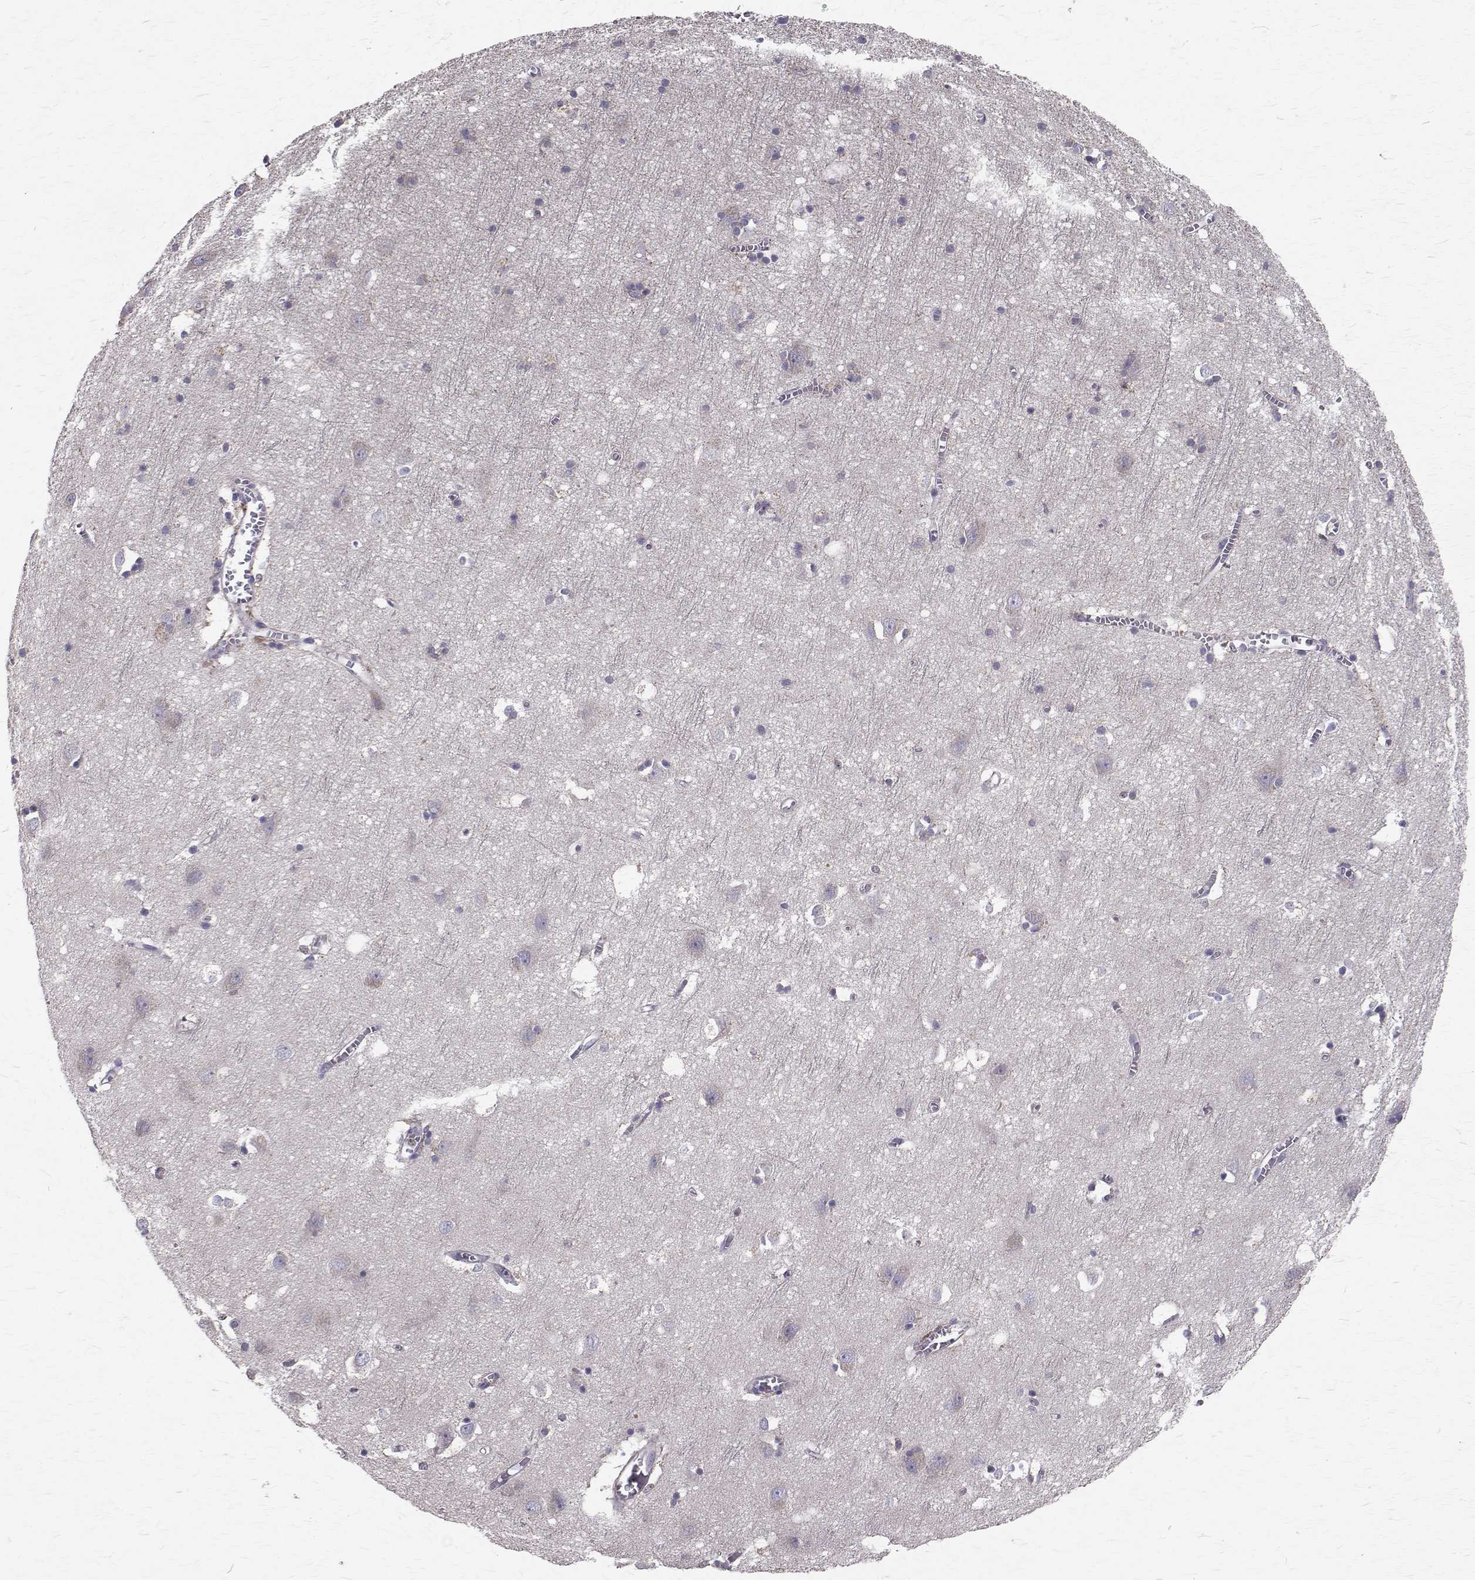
{"staining": {"intensity": "negative", "quantity": "none", "location": "none"}, "tissue": "cerebral cortex", "cell_type": "Endothelial cells", "image_type": "normal", "snomed": [{"axis": "morphology", "description": "Normal tissue, NOS"}, {"axis": "topography", "description": "Cerebral cortex"}], "caption": "IHC histopathology image of normal cerebral cortex stained for a protein (brown), which demonstrates no positivity in endothelial cells. (DAB (3,3'-diaminobenzidine) immunohistochemistry with hematoxylin counter stain).", "gene": "CCDC89", "patient": {"sex": "male", "age": 70}}